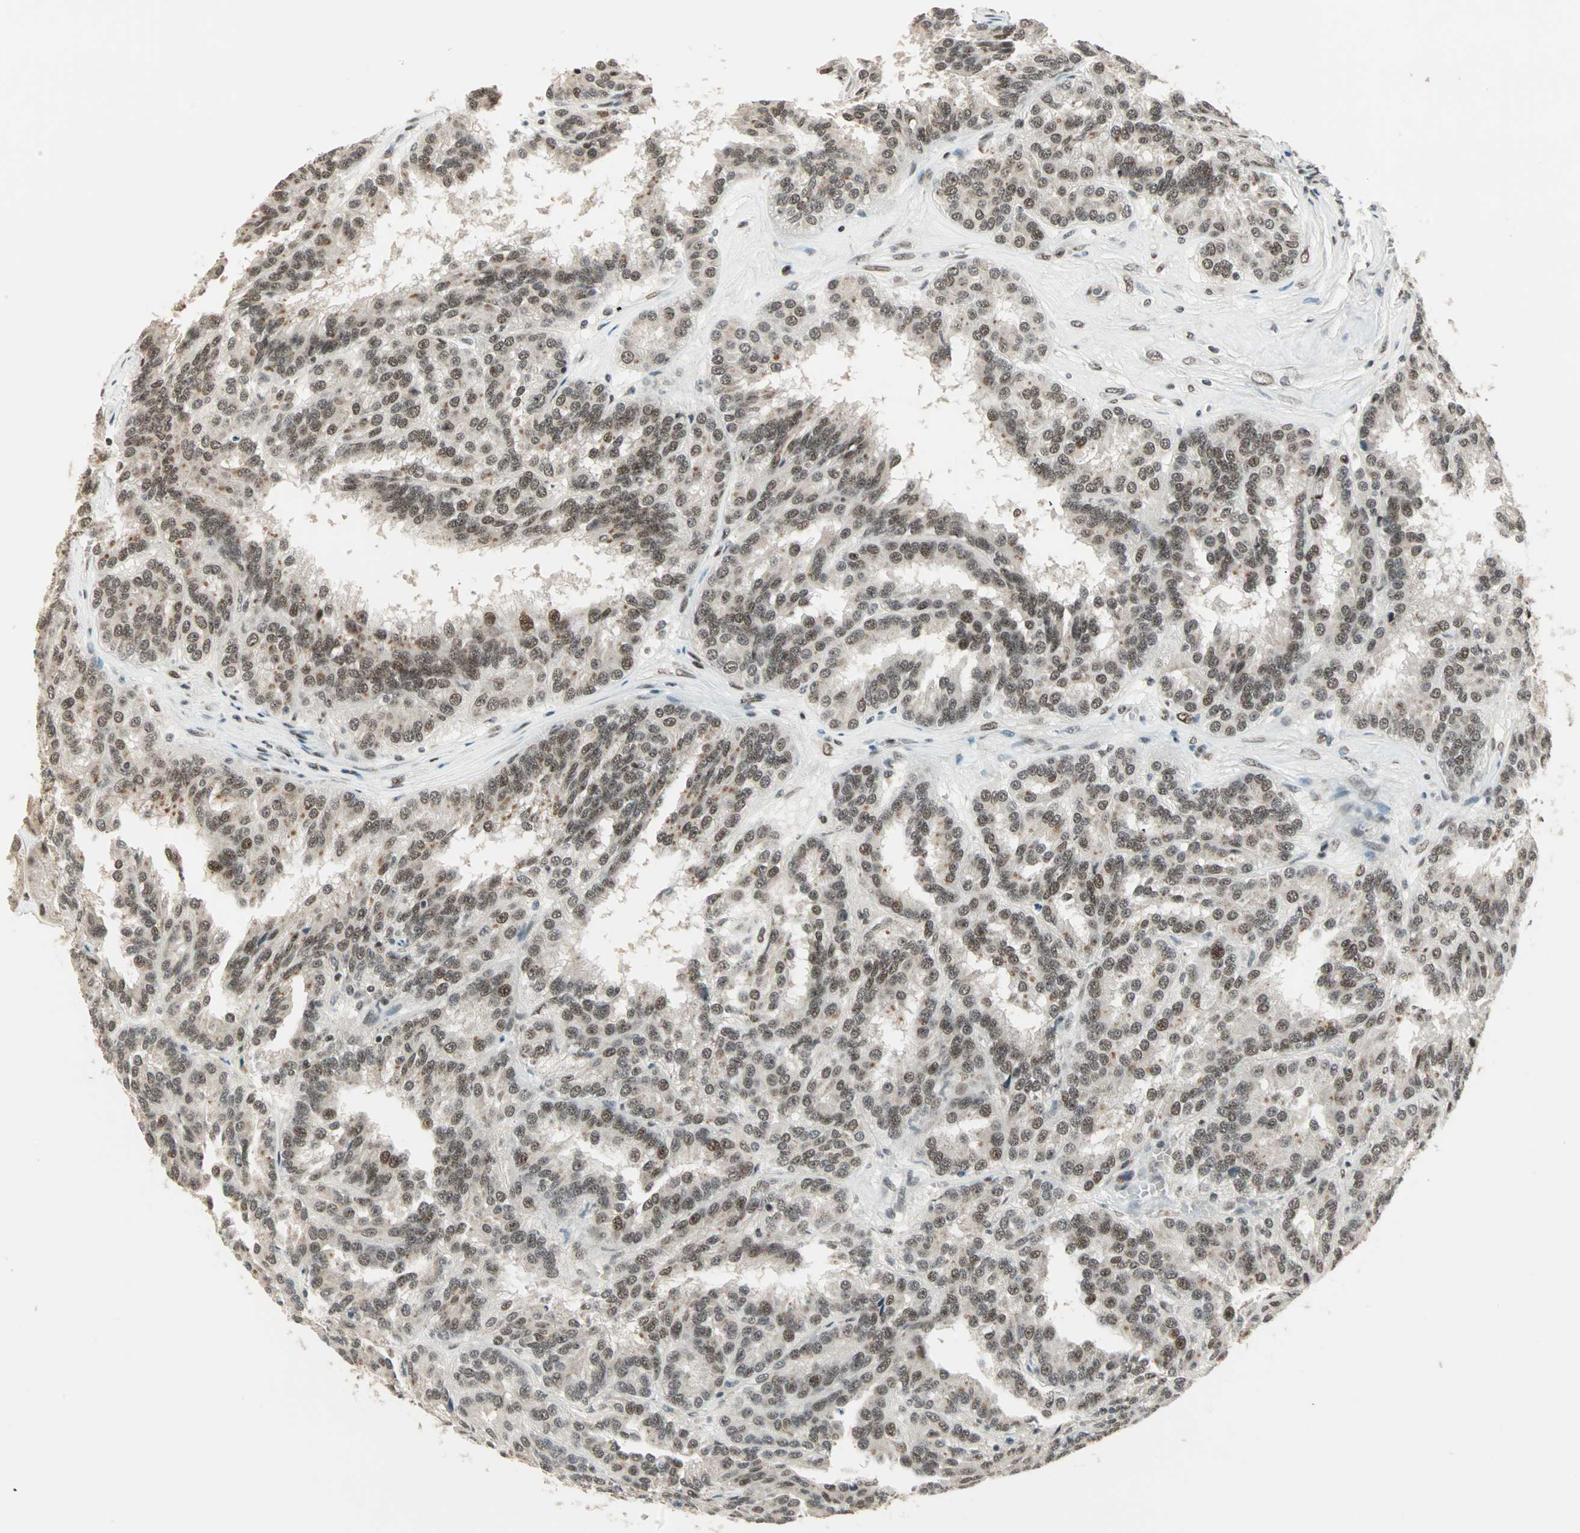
{"staining": {"intensity": "moderate", "quantity": ">75%", "location": "nuclear"}, "tissue": "renal cancer", "cell_type": "Tumor cells", "image_type": "cancer", "snomed": [{"axis": "morphology", "description": "Adenocarcinoma, NOS"}, {"axis": "topography", "description": "Kidney"}], "caption": "Immunohistochemistry (IHC) of adenocarcinoma (renal) demonstrates medium levels of moderate nuclear positivity in approximately >75% of tumor cells.", "gene": "MDC1", "patient": {"sex": "male", "age": 46}}